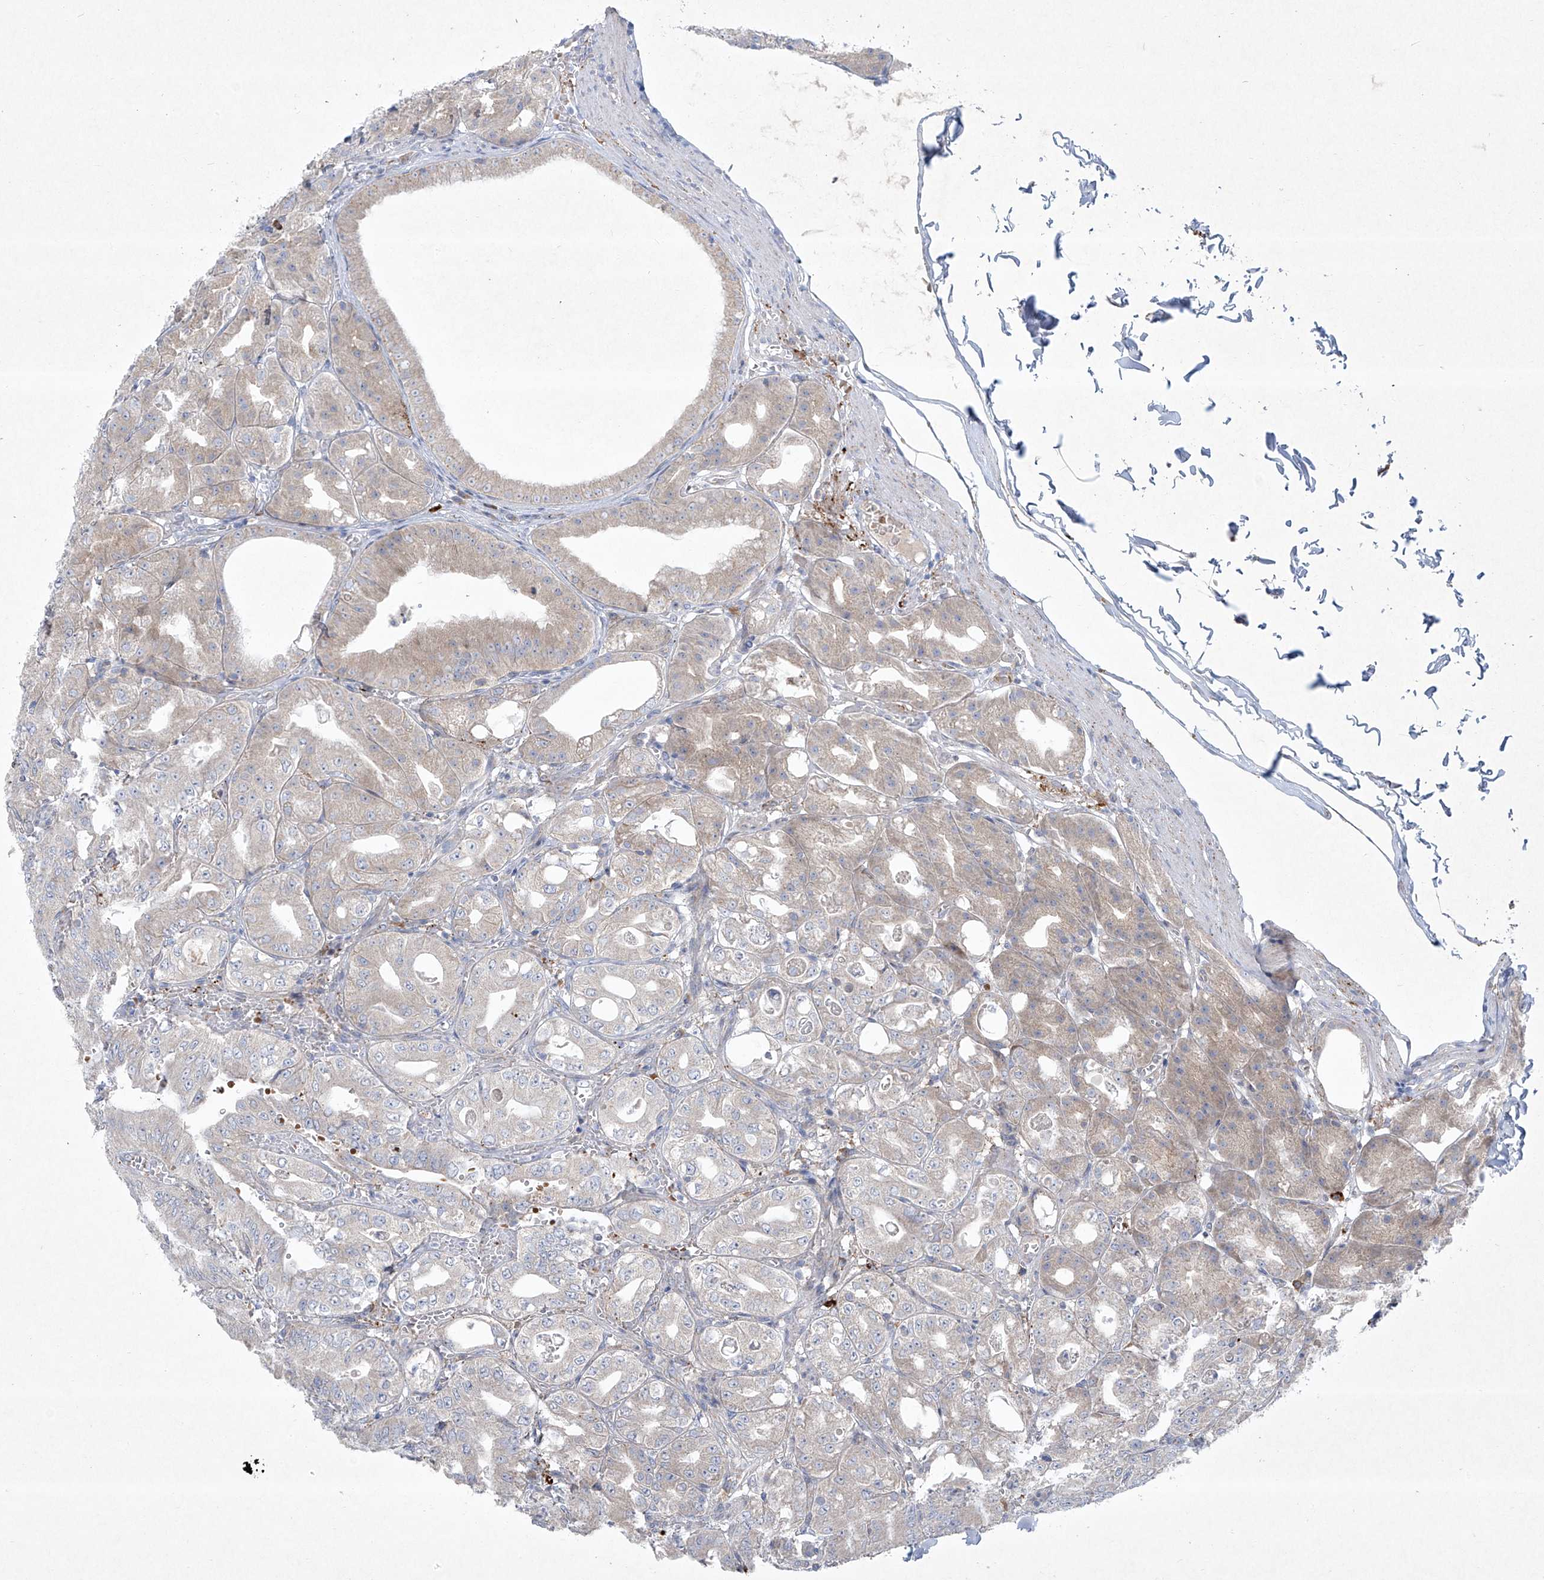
{"staining": {"intensity": "weak", "quantity": "25%-75%", "location": "cytoplasmic/membranous"}, "tissue": "stomach", "cell_type": "Glandular cells", "image_type": "normal", "snomed": [{"axis": "morphology", "description": "Normal tissue, NOS"}, {"axis": "topography", "description": "Stomach, lower"}], "caption": "A micrograph of human stomach stained for a protein reveals weak cytoplasmic/membranous brown staining in glandular cells.", "gene": "TJAP1", "patient": {"sex": "male", "age": 71}}